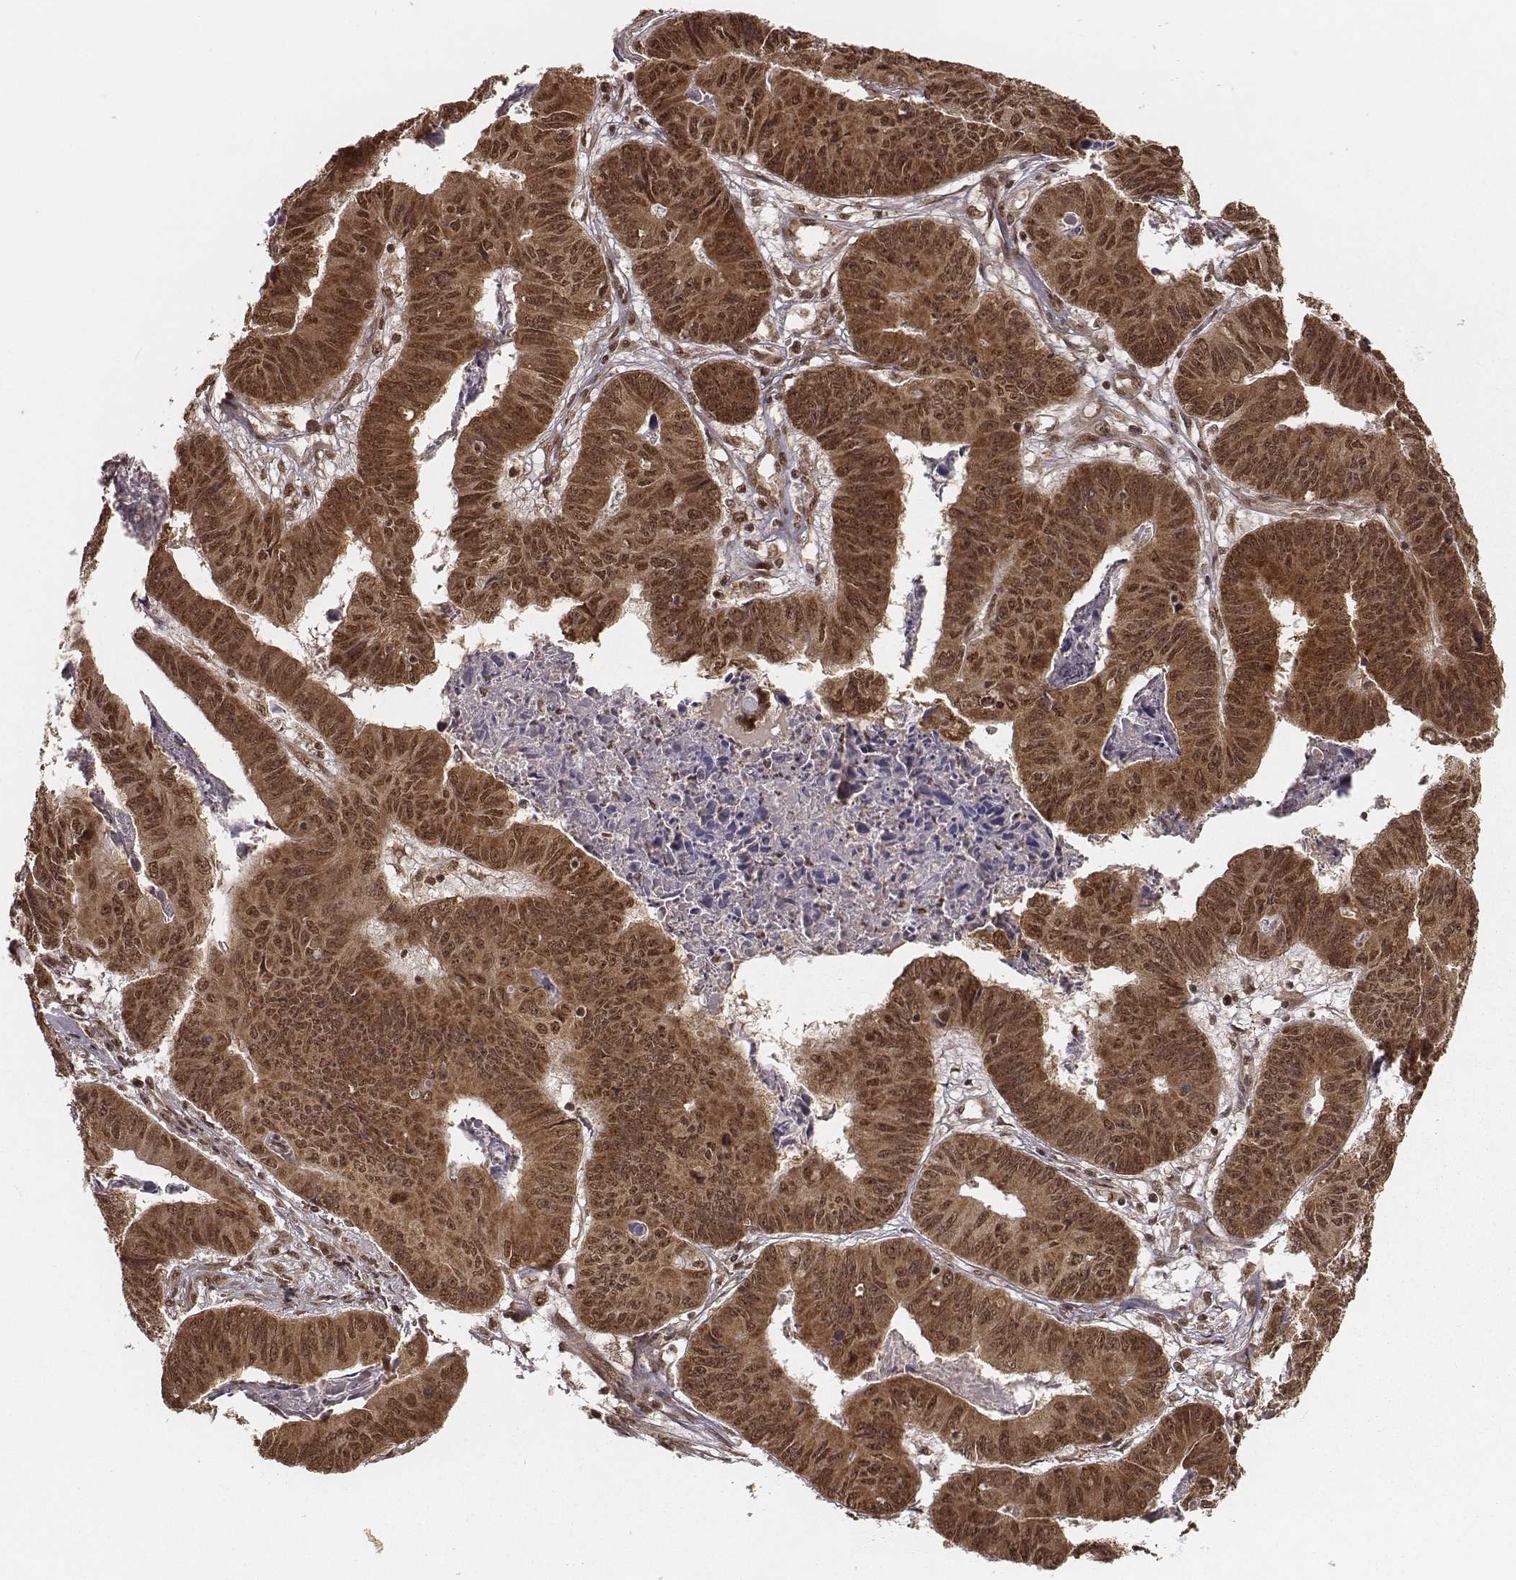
{"staining": {"intensity": "strong", "quantity": ">75%", "location": "cytoplasmic/membranous,nuclear"}, "tissue": "stomach cancer", "cell_type": "Tumor cells", "image_type": "cancer", "snomed": [{"axis": "morphology", "description": "Adenocarcinoma, NOS"}, {"axis": "topography", "description": "Stomach, lower"}], "caption": "Stomach cancer tissue displays strong cytoplasmic/membranous and nuclear staining in approximately >75% of tumor cells", "gene": "NFX1", "patient": {"sex": "male", "age": 77}}